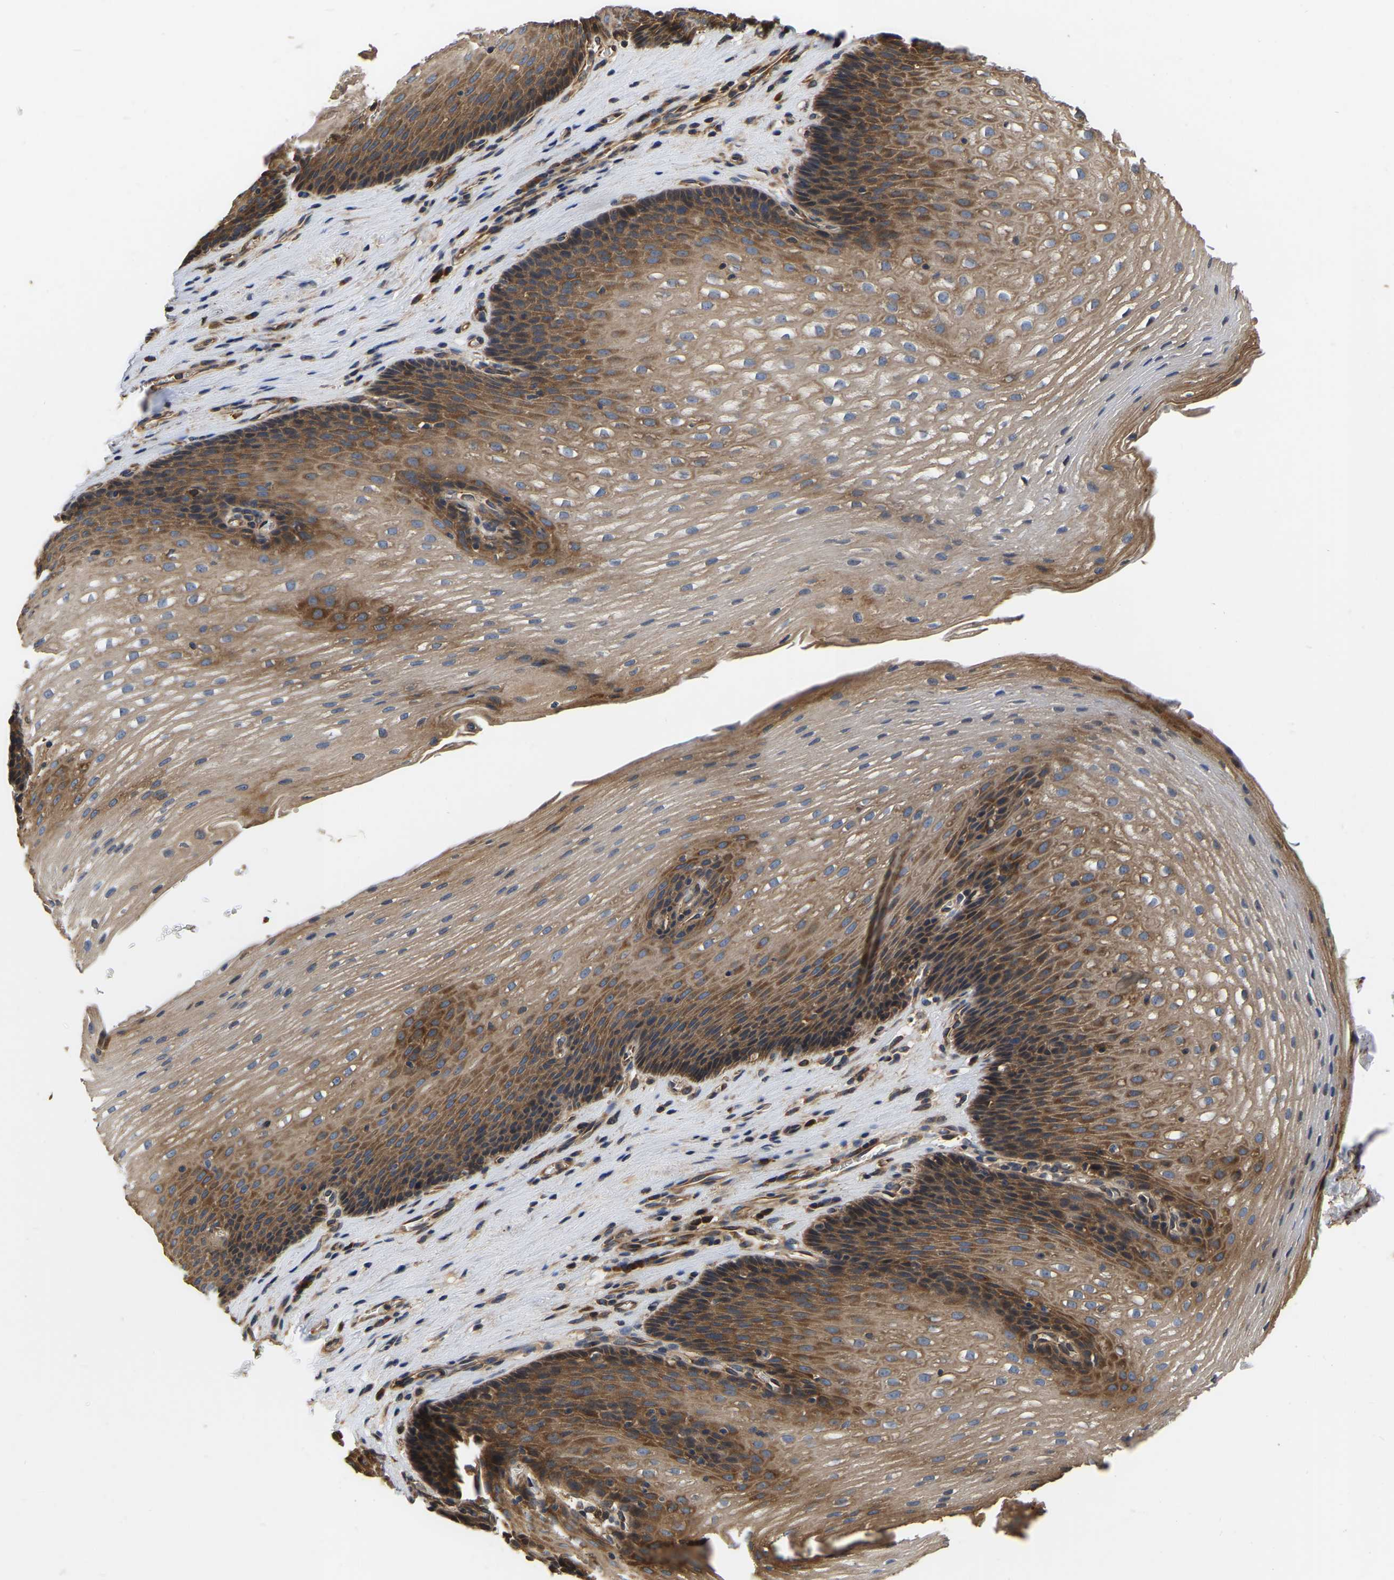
{"staining": {"intensity": "strong", "quantity": ">75%", "location": "cytoplasmic/membranous"}, "tissue": "esophagus", "cell_type": "Squamous epithelial cells", "image_type": "normal", "snomed": [{"axis": "morphology", "description": "Normal tissue, NOS"}, {"axis": "topography", "description": "Esophagus"}], "caption": "Esophagus stained with DAB immunohistochemistry (IHC) demonstrates high levels of strong cytoplasmic/membranous positivity in about >75% of squamous epithelial cells. The staining was performed using DAB, with brown indicating positive protein expression. Nuclei are stained blue with hematoxylin.", "gene": "GARS1", "patient": {"sex": "male", "age": 48}}